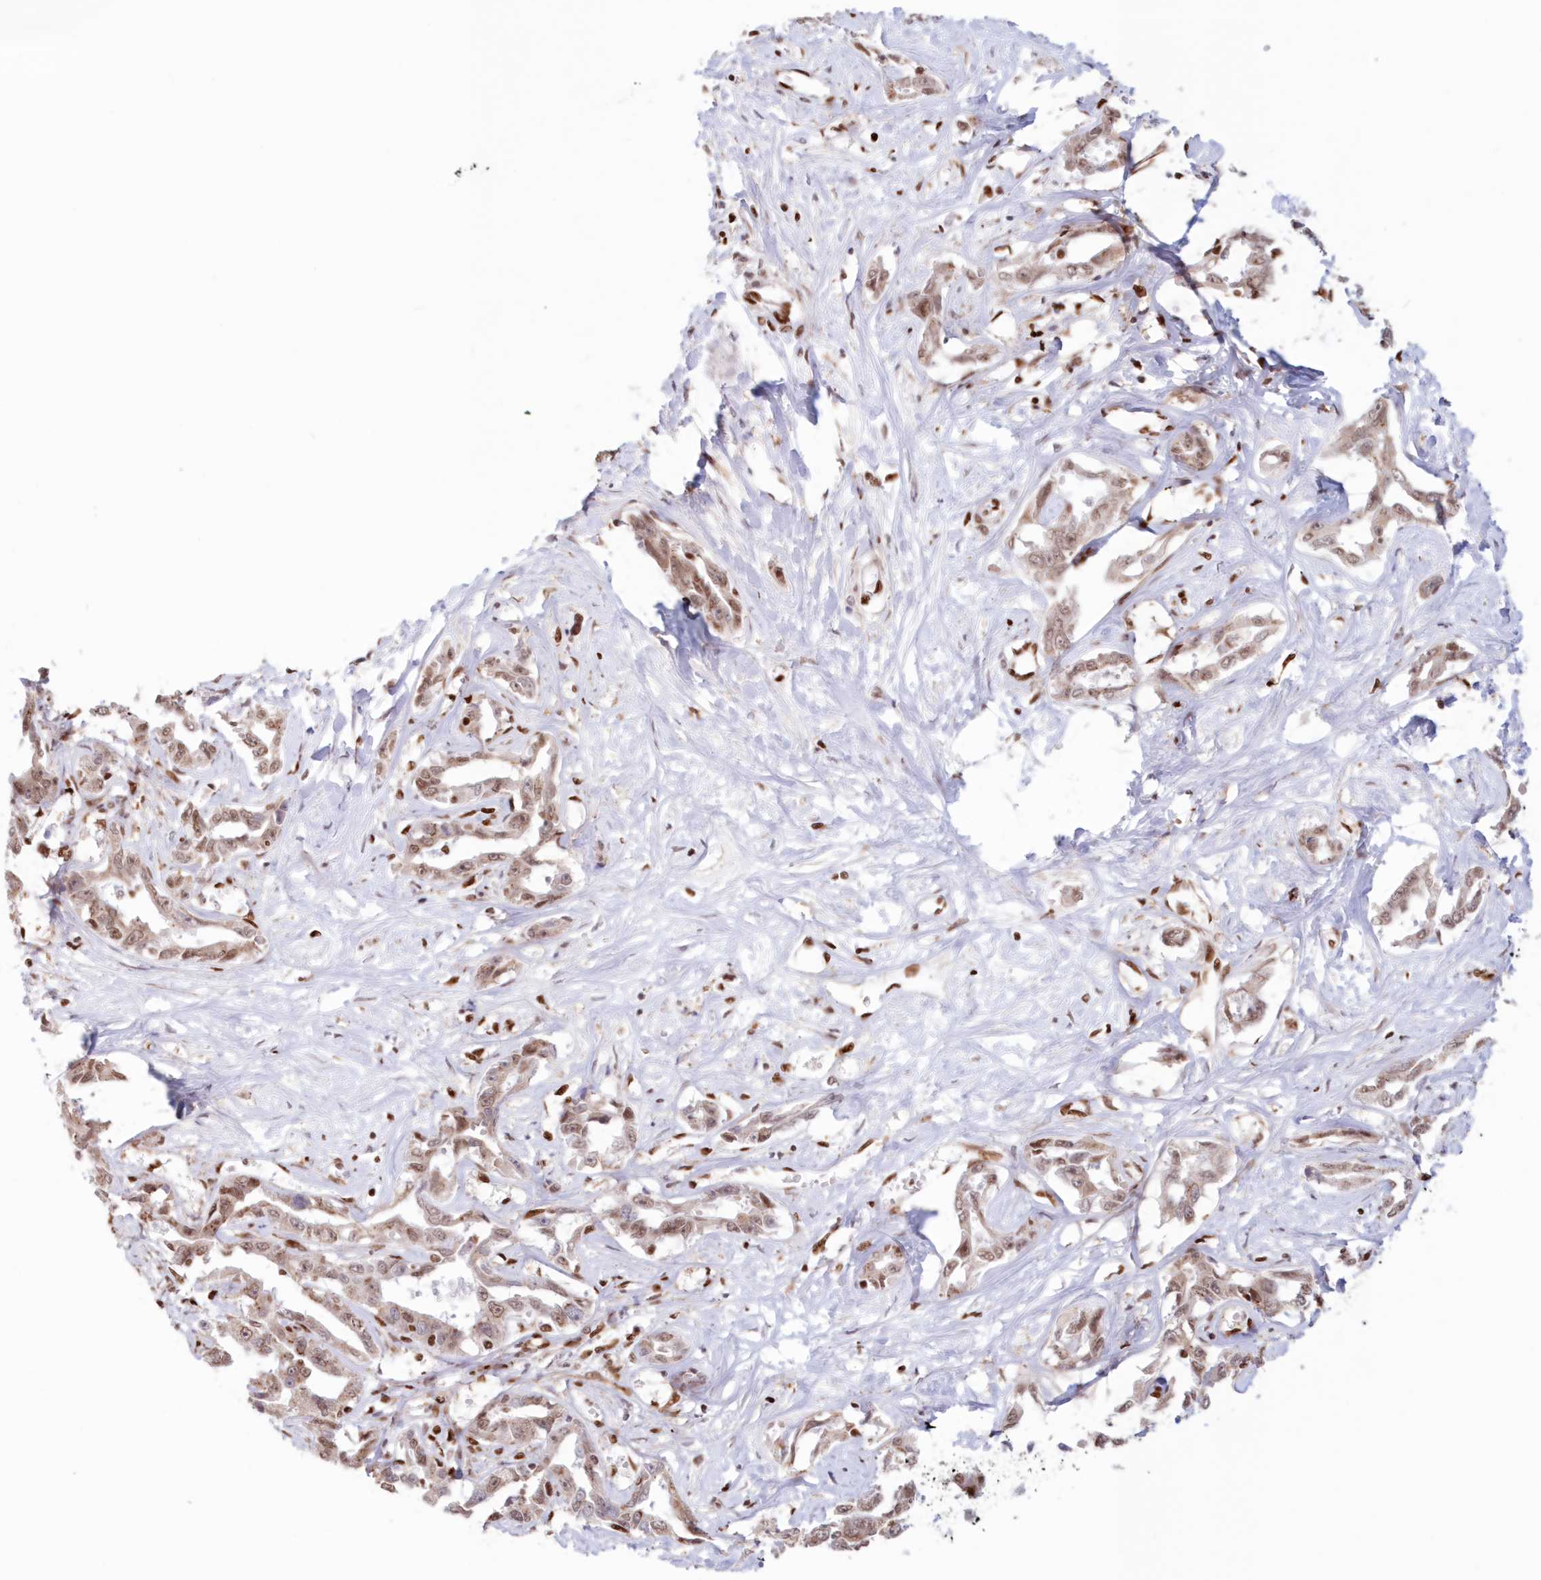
{"staining": {"intensity": "moderate", "quantity": ">75%", "location": "nuclear"}, "tissue": "liver cancer", "cell_type": "Tumor cells", "image_type": "cancer", "snomed": [{"axis": "morphology", "description": "Cholangiocarcinoma"}, {"axis": "topography", "description": "Liver"}], "caption": "Brown immunohistochemical staining in liver cholangiocarcinoma shows moderate nuclear expression in about >75% of tumor cells.", "gene": "POLR2B", "patient": {"sex": "male", "age": 59}}